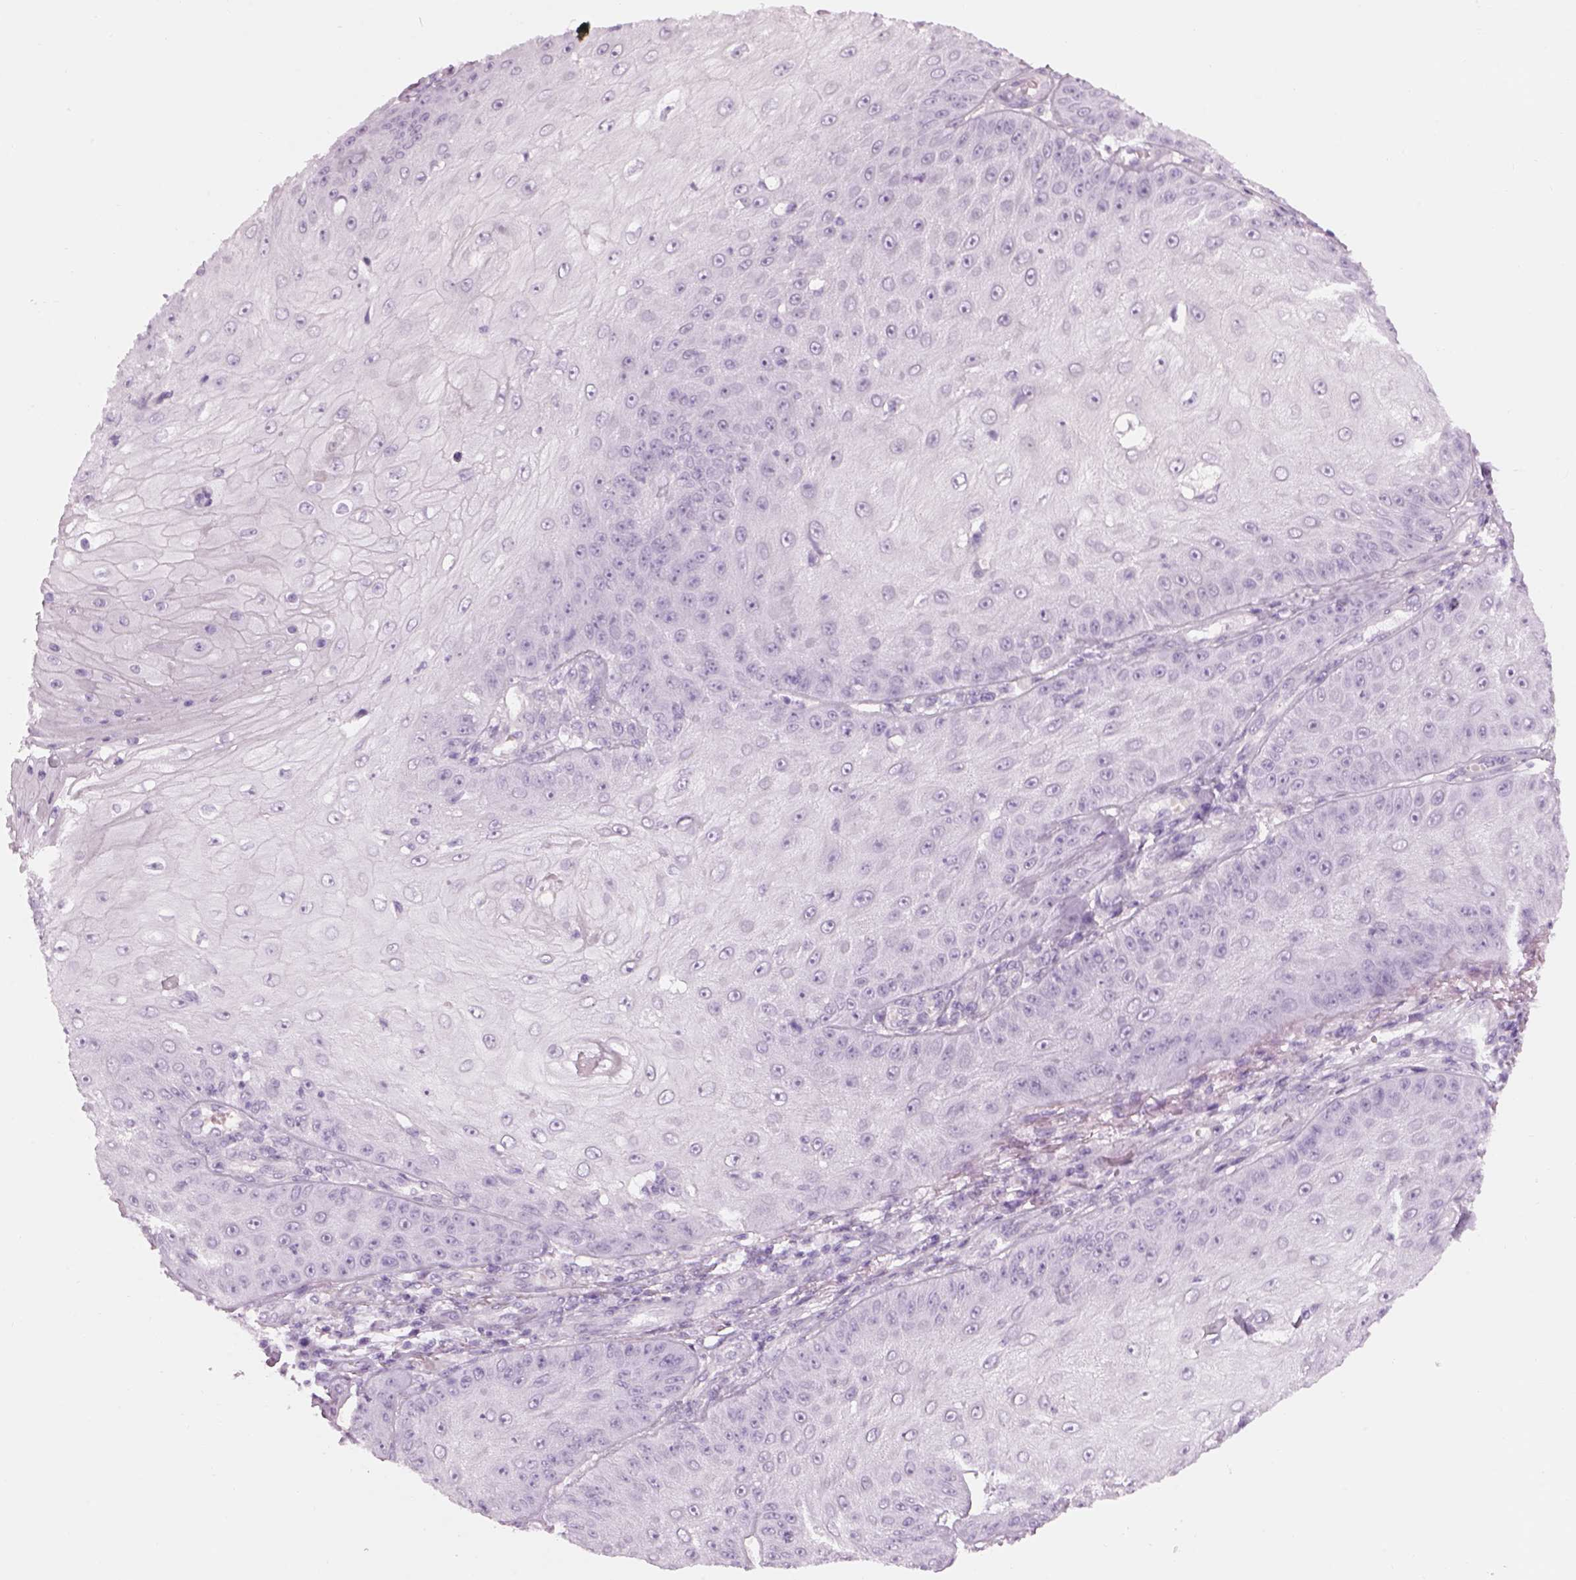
{"staining": {"intensity": "negative", "quantity": "none", "location": "none"}, "tissue": "skin cancer", "cell_type": "Tumor cells", "image_type": "cancer", "snomed": [{"axis": "morphology", "description": "Squamous cell carcinoma, NOS"}, {"axis": "topography", "description": "Skin"}], "caption": "This is a micrograph of IHC staining of squamous cell carcinoma (skin), which shows no positivity in tumor cells.", "gene": "GAS2L2", "patient": {"sex": "male", "age": 70}}